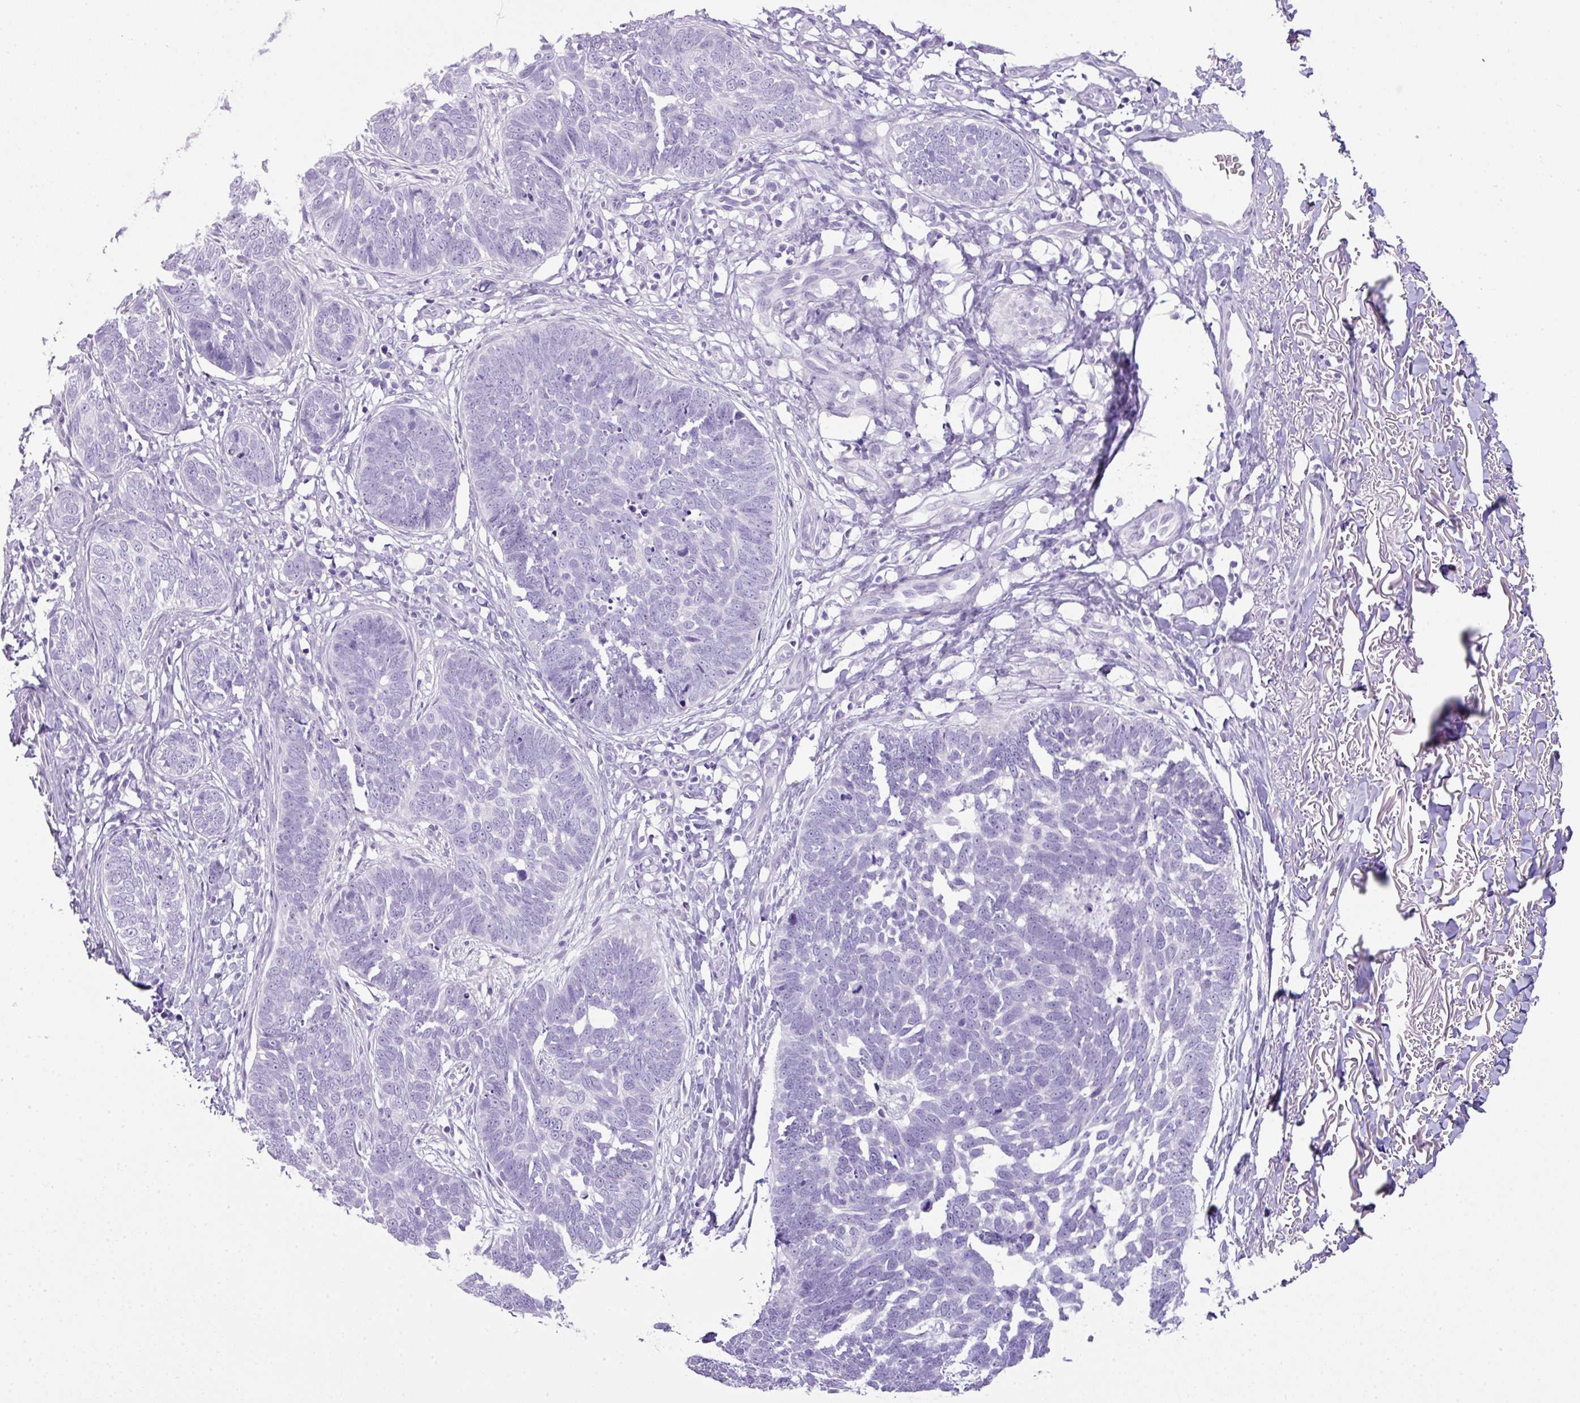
{"staining": {"intensity": "negative", "quantity": "none", "location": "none"}, "tissue": "skin cancer", "cell_type": "Tumor cells", "image_type": "cancer", "snomed": [{"axis": "morphology", "description": "Normal tissue, NOS"}, {"axis": "morphology", "description": "Basal cell carcinoma"}, {"axis": "topography", "description": "Skin"}], "caption": "This micrograph is of skin basal cell carcinoma stained with immunohistochemistry (IHC) to label a protein in brown with the nuclei are counter-stained blue. There is no staining in tumor cells. The staining was performed using DAB (3,3'-diaminobenzidine) to visualize the protein expression in brown, while the nuclei were stained in blue with hematoxylin (Magnification: 20x).", "gene": "TNP1", "patient": {"sex": "male", "age": 77}}